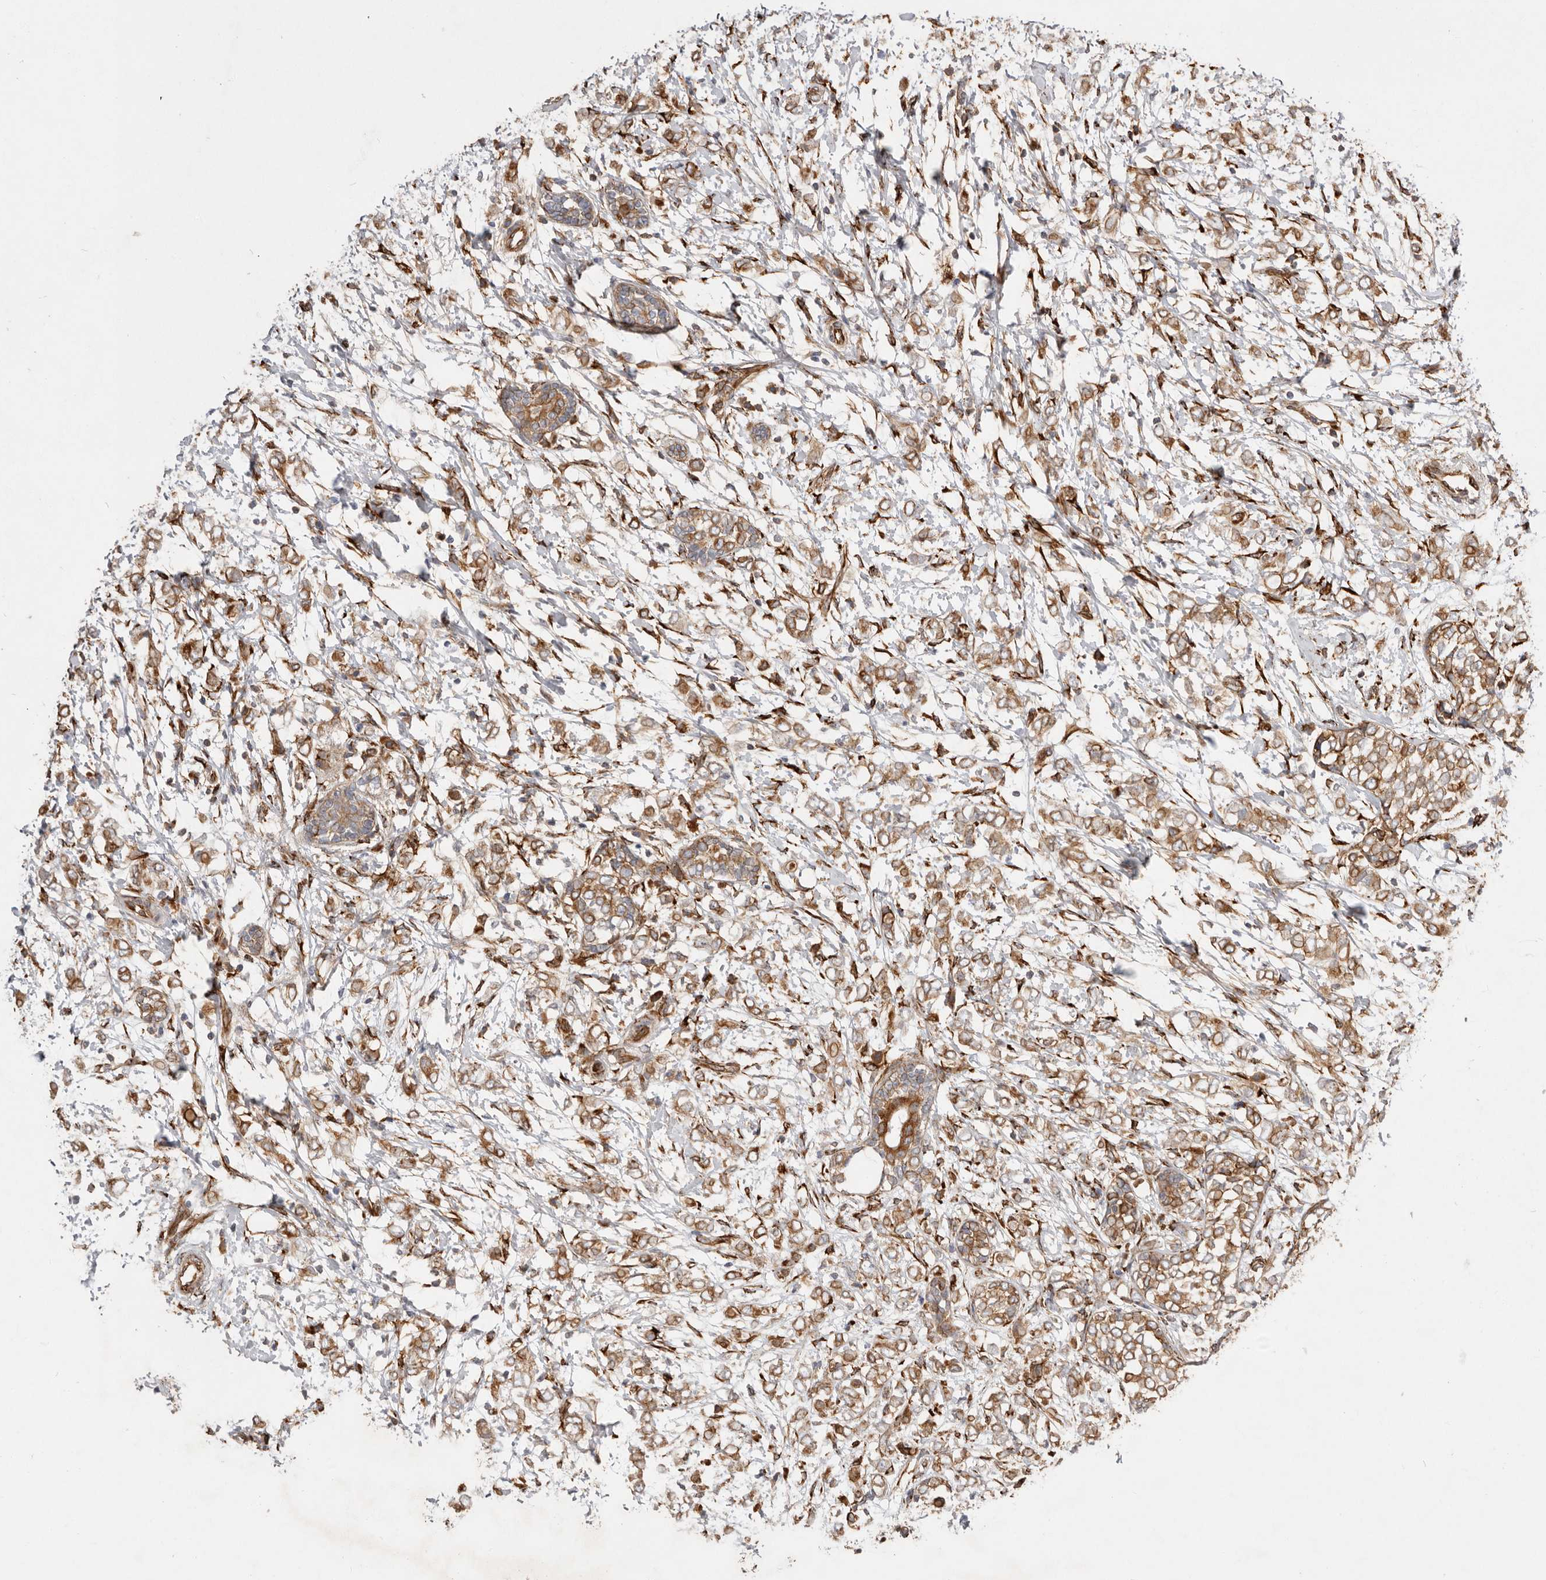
{"staining": {"intensity": "moderate", "quantity": ">75%", "location": "cytoplasmic/membranous"}, "tissue": "breast cancer", "cell_type": "Tumor cells", "image_type": "cancer", "snomed": [{"axis": "morphology", "description": "Normal tissue, NOS"}, {"axis": "morphology", "description": "Lobular carcinoma"}, {"axis": "topography", "description": "Breast"}], "caption": "A histopathology image showing moderate cytoplasmic/membranous expression in approximately >75% of tumor cells in lobular carcinoma (breast), as visualized by brown immunohistochemical staining.", "gene": "WDTC1", "patient": {"sex": "female", "age": 47}}